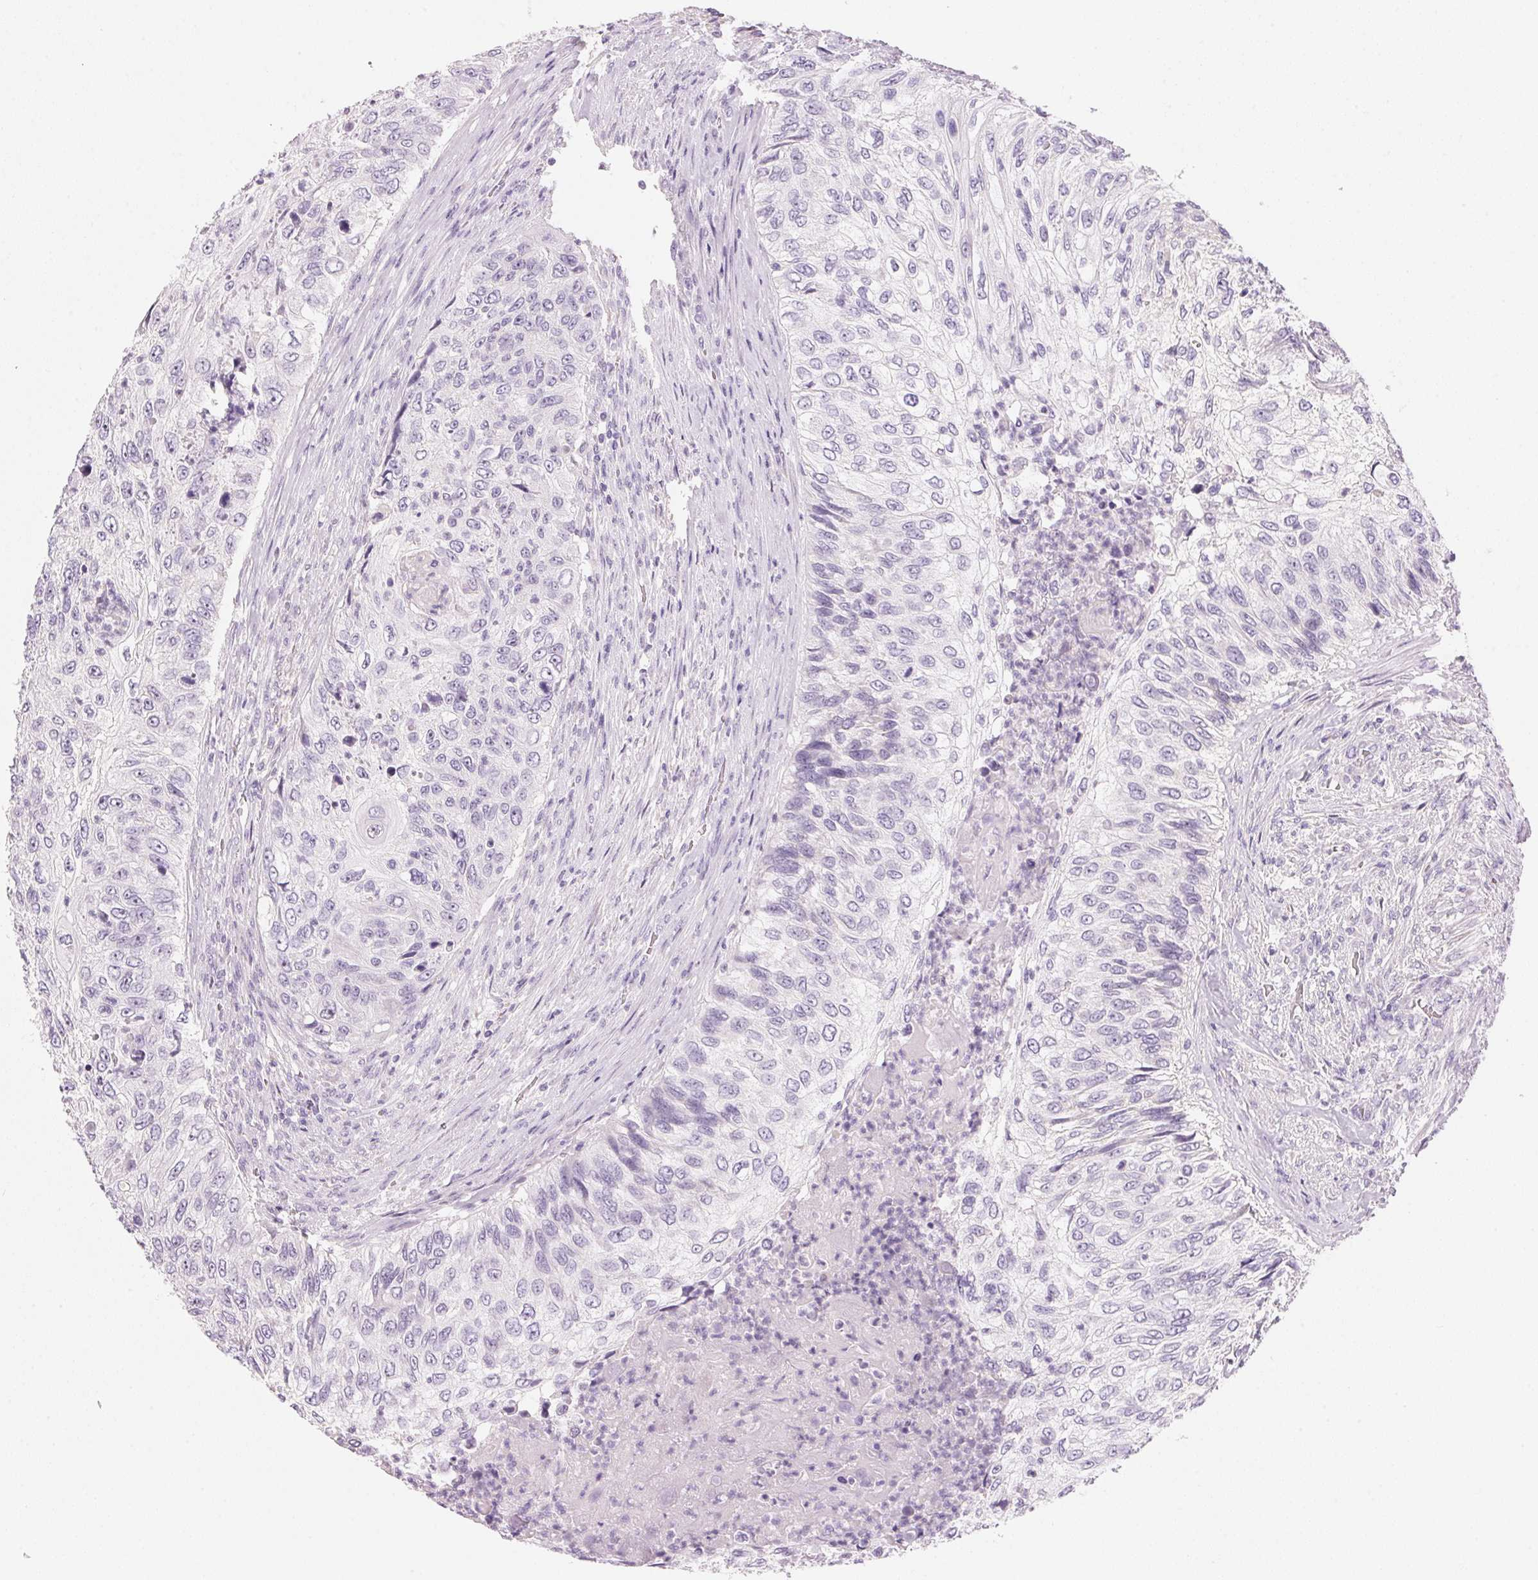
{"staining": {"intensity": "negative", "quantity": "none", "location": "none"}, "tissue": "urothelial cancer", "cell_type": "Tumor cells", "image_type": "cancer", "snomed": [{"axis": "morphology", "description": "Urothelial carcinoma, High grade"}, {"axis": "topography", "description": "Urinary bladder"}], "caption": "Immunohistochemistry histopathology image of urothelial cancer stained for a protein (brown), which shows no positivity in tumor cells.", "gene": "CYP11B1", "patient": {"sex": "female", "age": 60}}